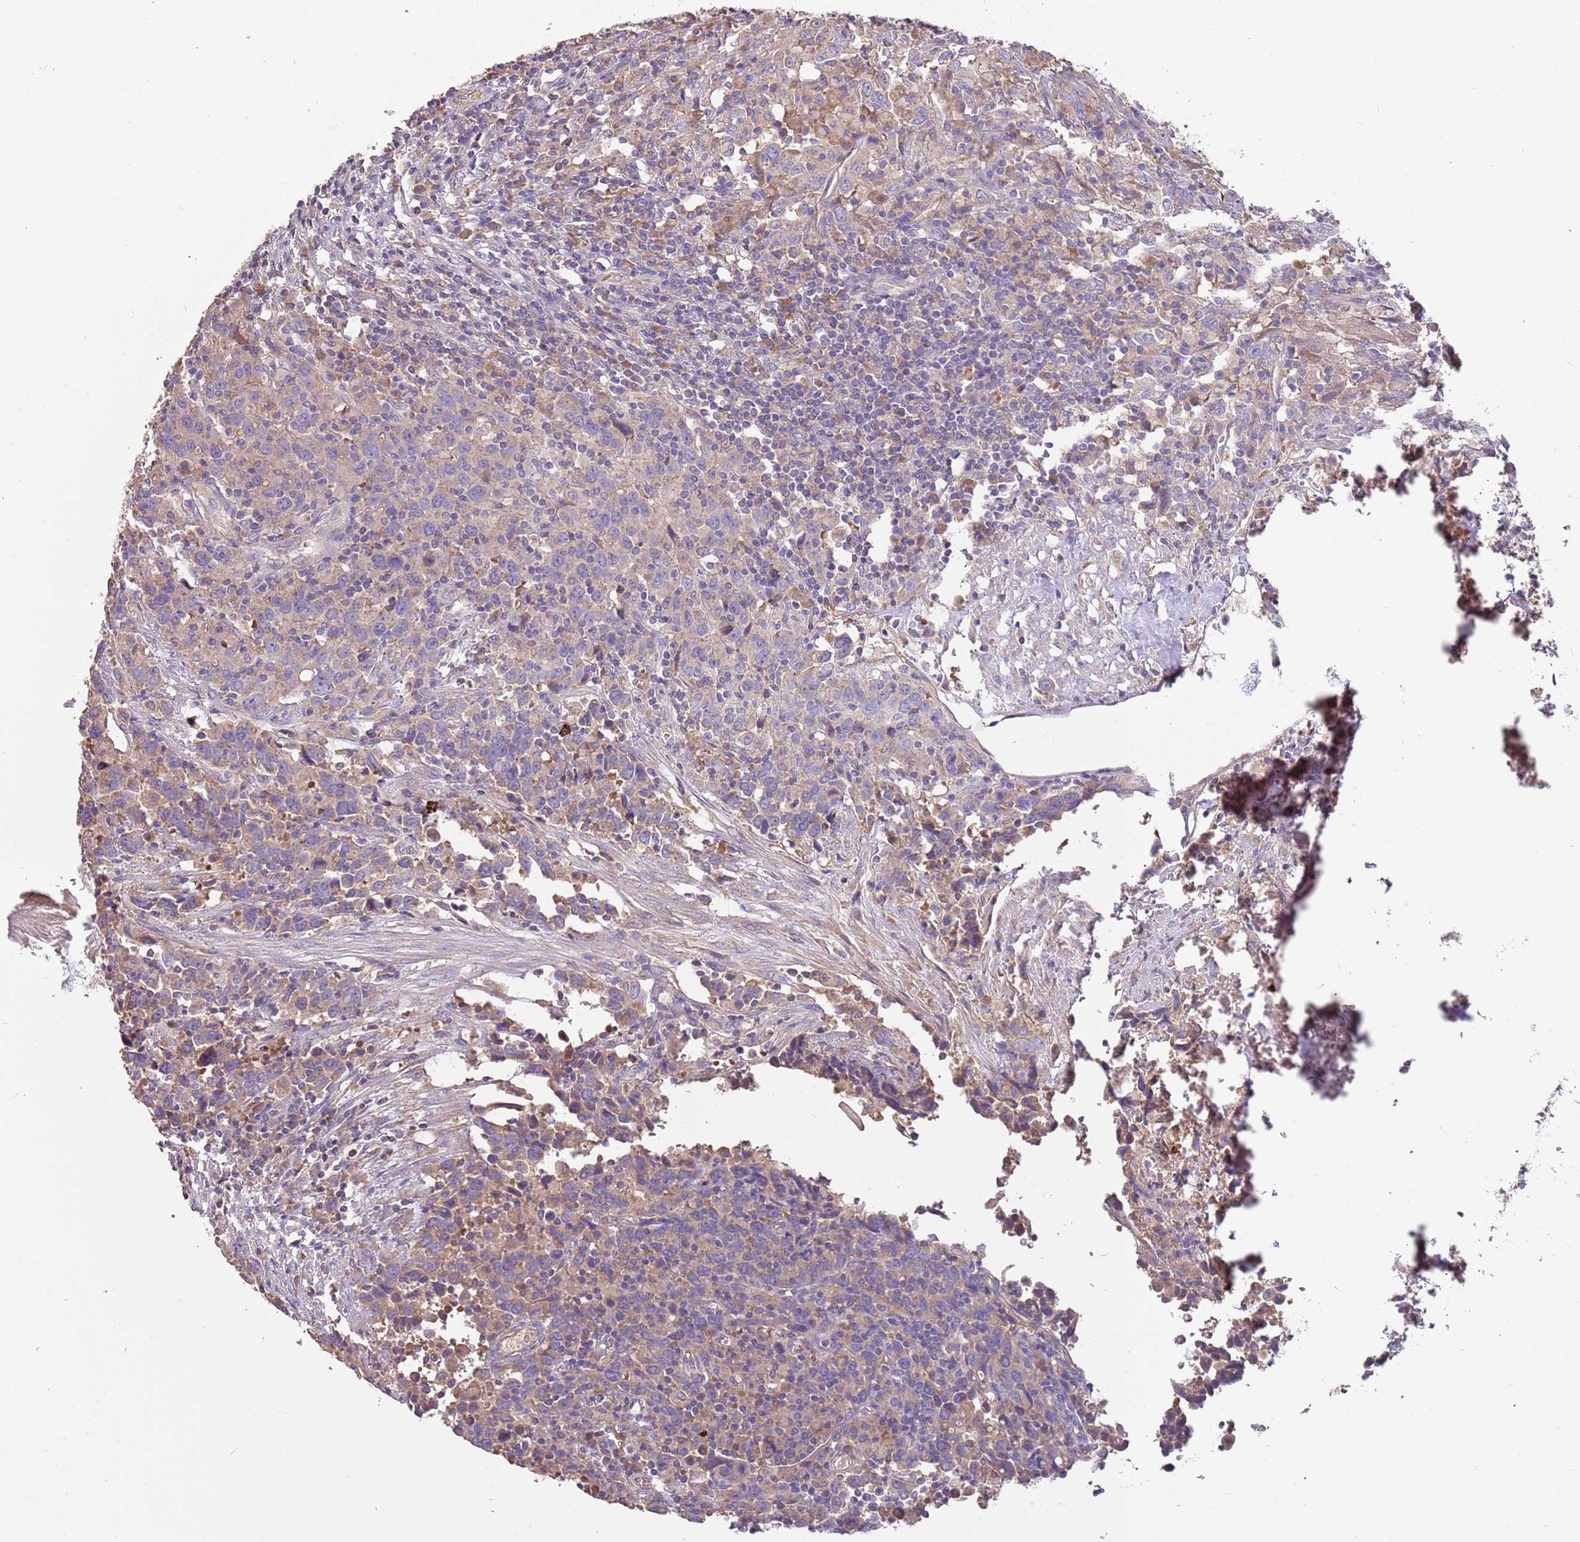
{"staining": {"intensity": "weak", "quantity": "<25%", "location": "cytoplasmic/membranous"}, "tissue": "urothelial cancer", "cell_type": "Tumor cells", "image_type": "cancer", "snomed": [{"axis": "morphology", "description": "Urothelial carcinoma, High grade"}, {"axis": "topography", "description": "Urinary bladder"}], "caption": "Immunohistochemistry histopathology image of high-grade urothelial carcinoma stained for a protein (brown), which exhibits no positivity in tumor cells.", "gene": "TRMO", "patient": {"sex": "male", "age": 61}}